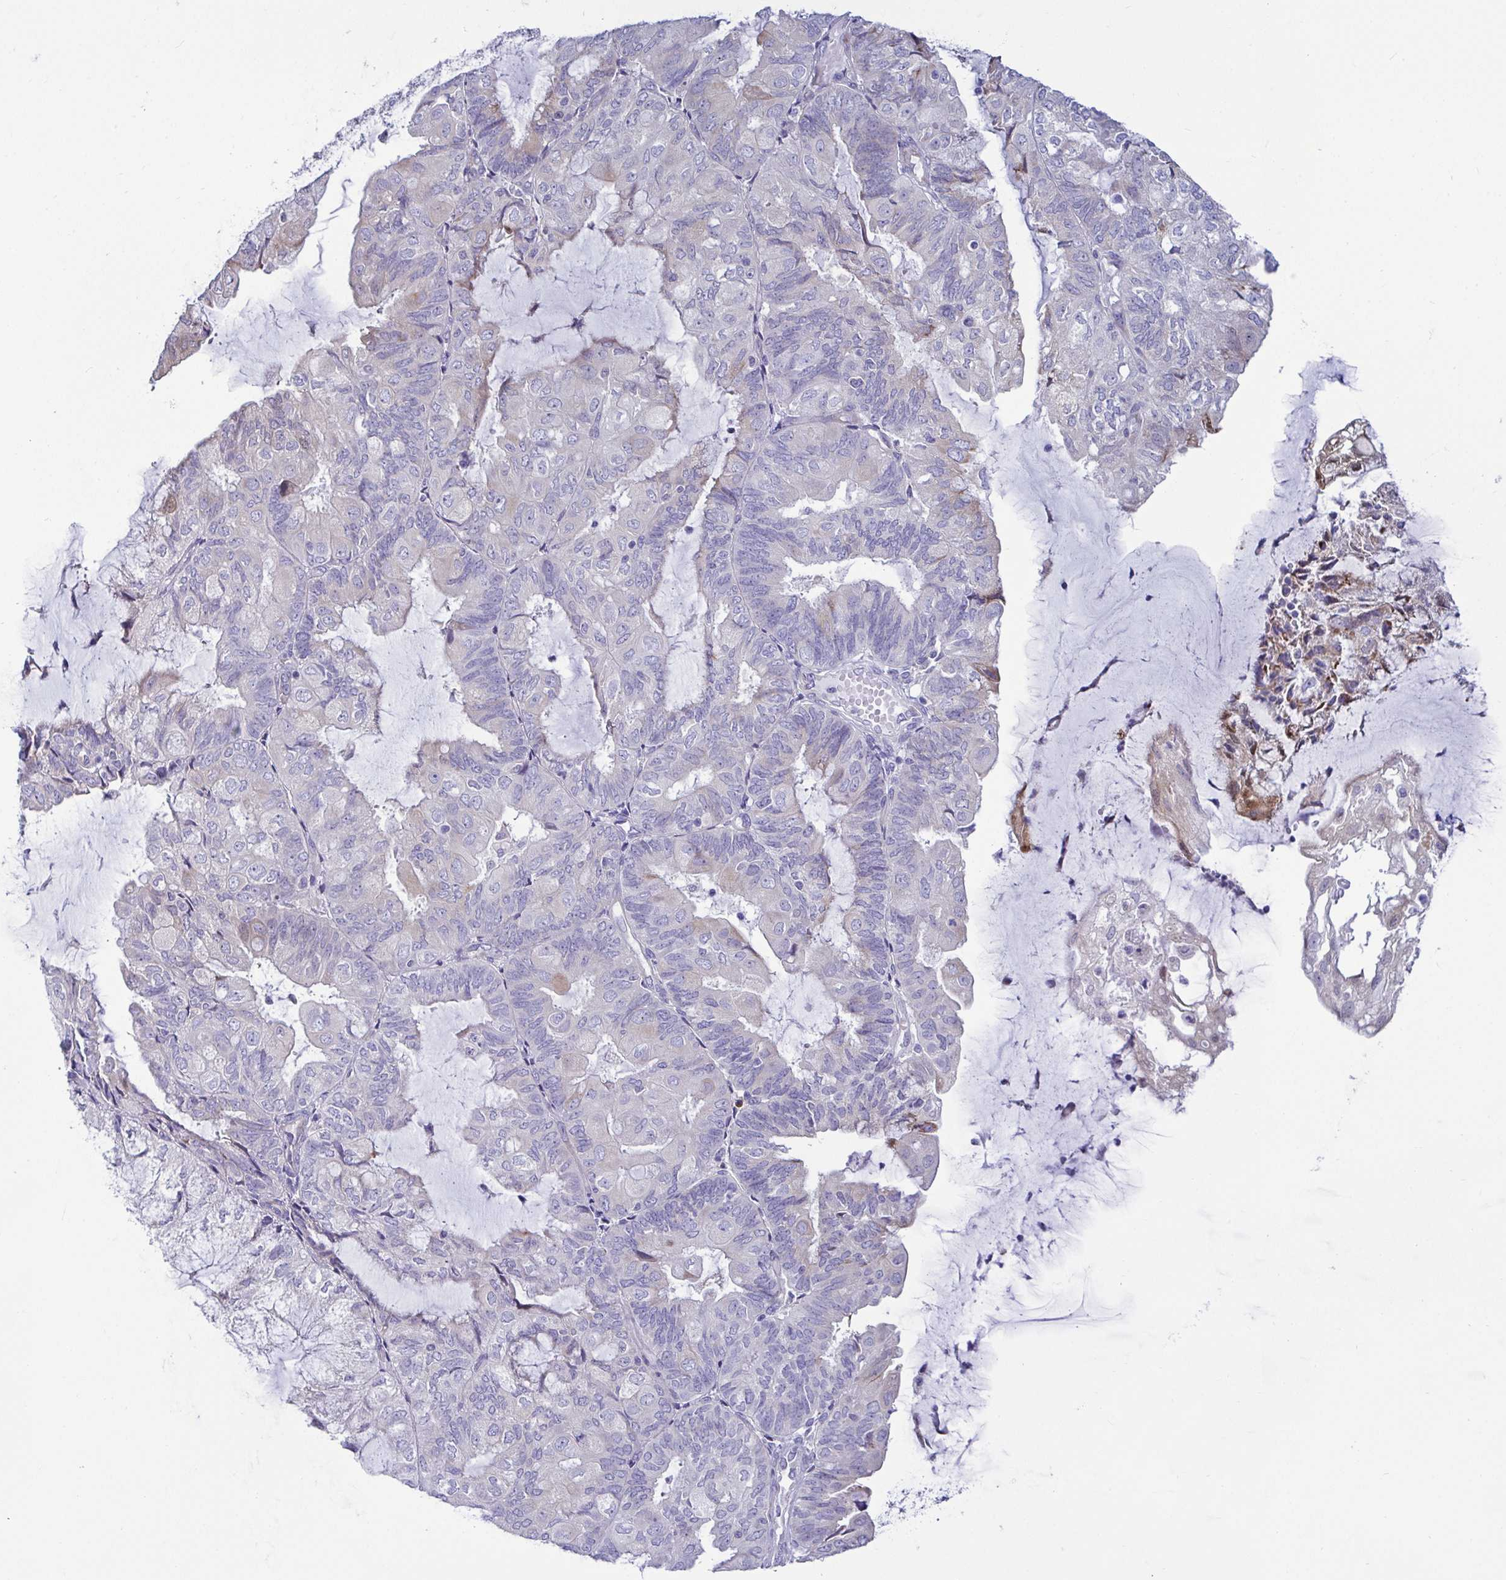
{"staining": {"intensity": "negative", "quantity": "none", "location": "none"}, "tissue": "endometrial cancer", "cell_type": "Tumor cells", "image_type": "cancer", "snomed": [{"axis": "morphology", "description": "Adenocarcinoma, NOS"}, {"axis": "topography", "description": "Endometrium"}], "caption": "This is a histopathology image of immunohistochemistry (IHC) staining of adenocarcinoma (endometrial), which shows no positivity in tumor cells. (DAB (3,3'-diaminobenzidine) IHC, high magnification).", "gene": "TFPI2", "patient": {"sex": "female", "age": 81}}